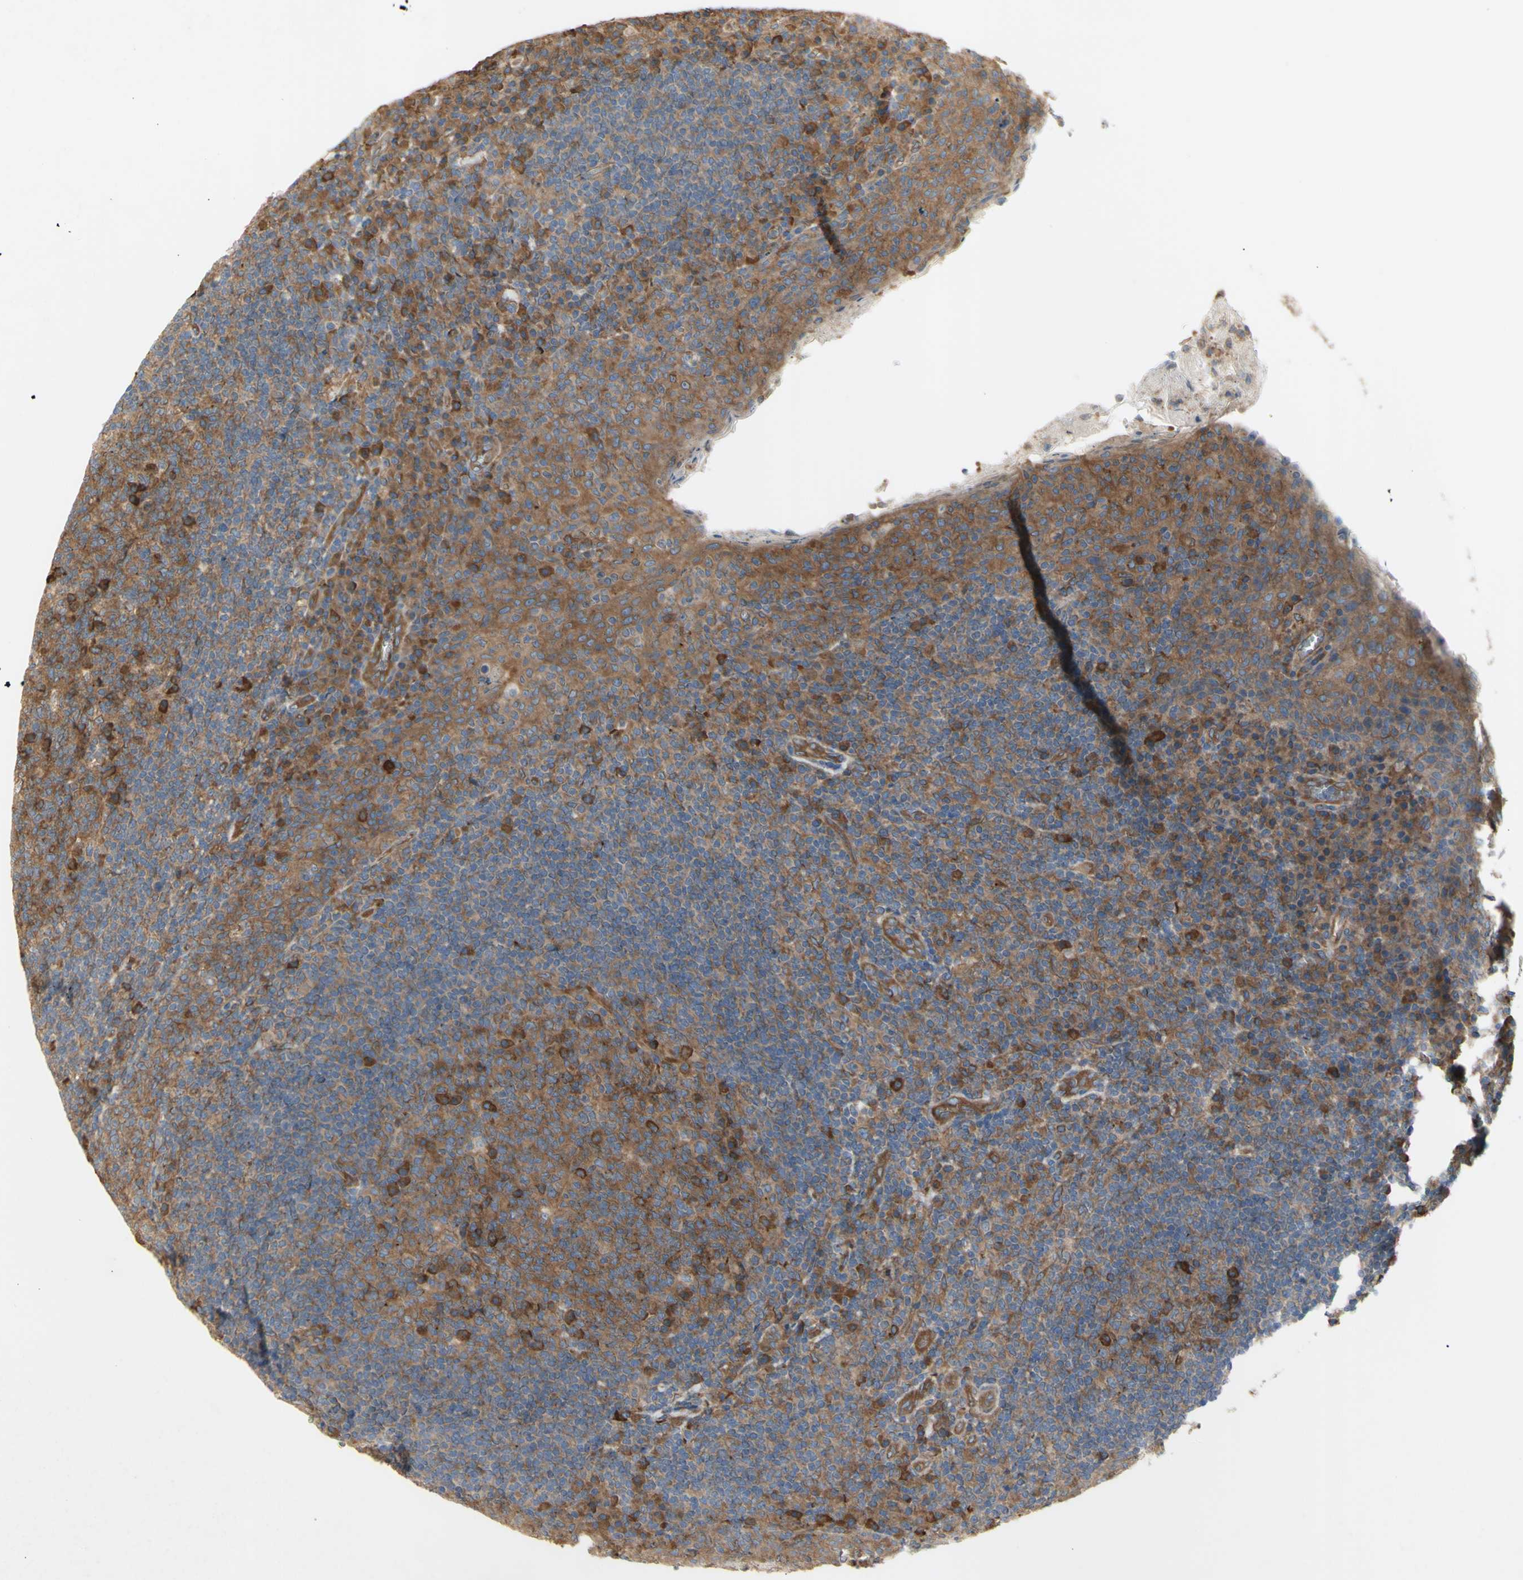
{"staining": {"intensity": "moderate", "quantity": ">75%", "location": "cytoplasmic/membranous"}, "tissue": "tonsil", "cell_type": "Germinal center cells", "image_type": "normal", "snomed": [{"axis": "morphology", "description": "Normal tissue, NOS"}, {"axis": "topography", "description": "Tonsil"}], "caption": "Germinal center cells display medium levels of moderate cytoplasmic/membranous positivity in about >75% of cells in normal human tonsil. (brown staining indicates protein expression, while blue staining denotes nuclei).", "gene": "KLC1", "patient": {"sex": "male", "age": 17}}